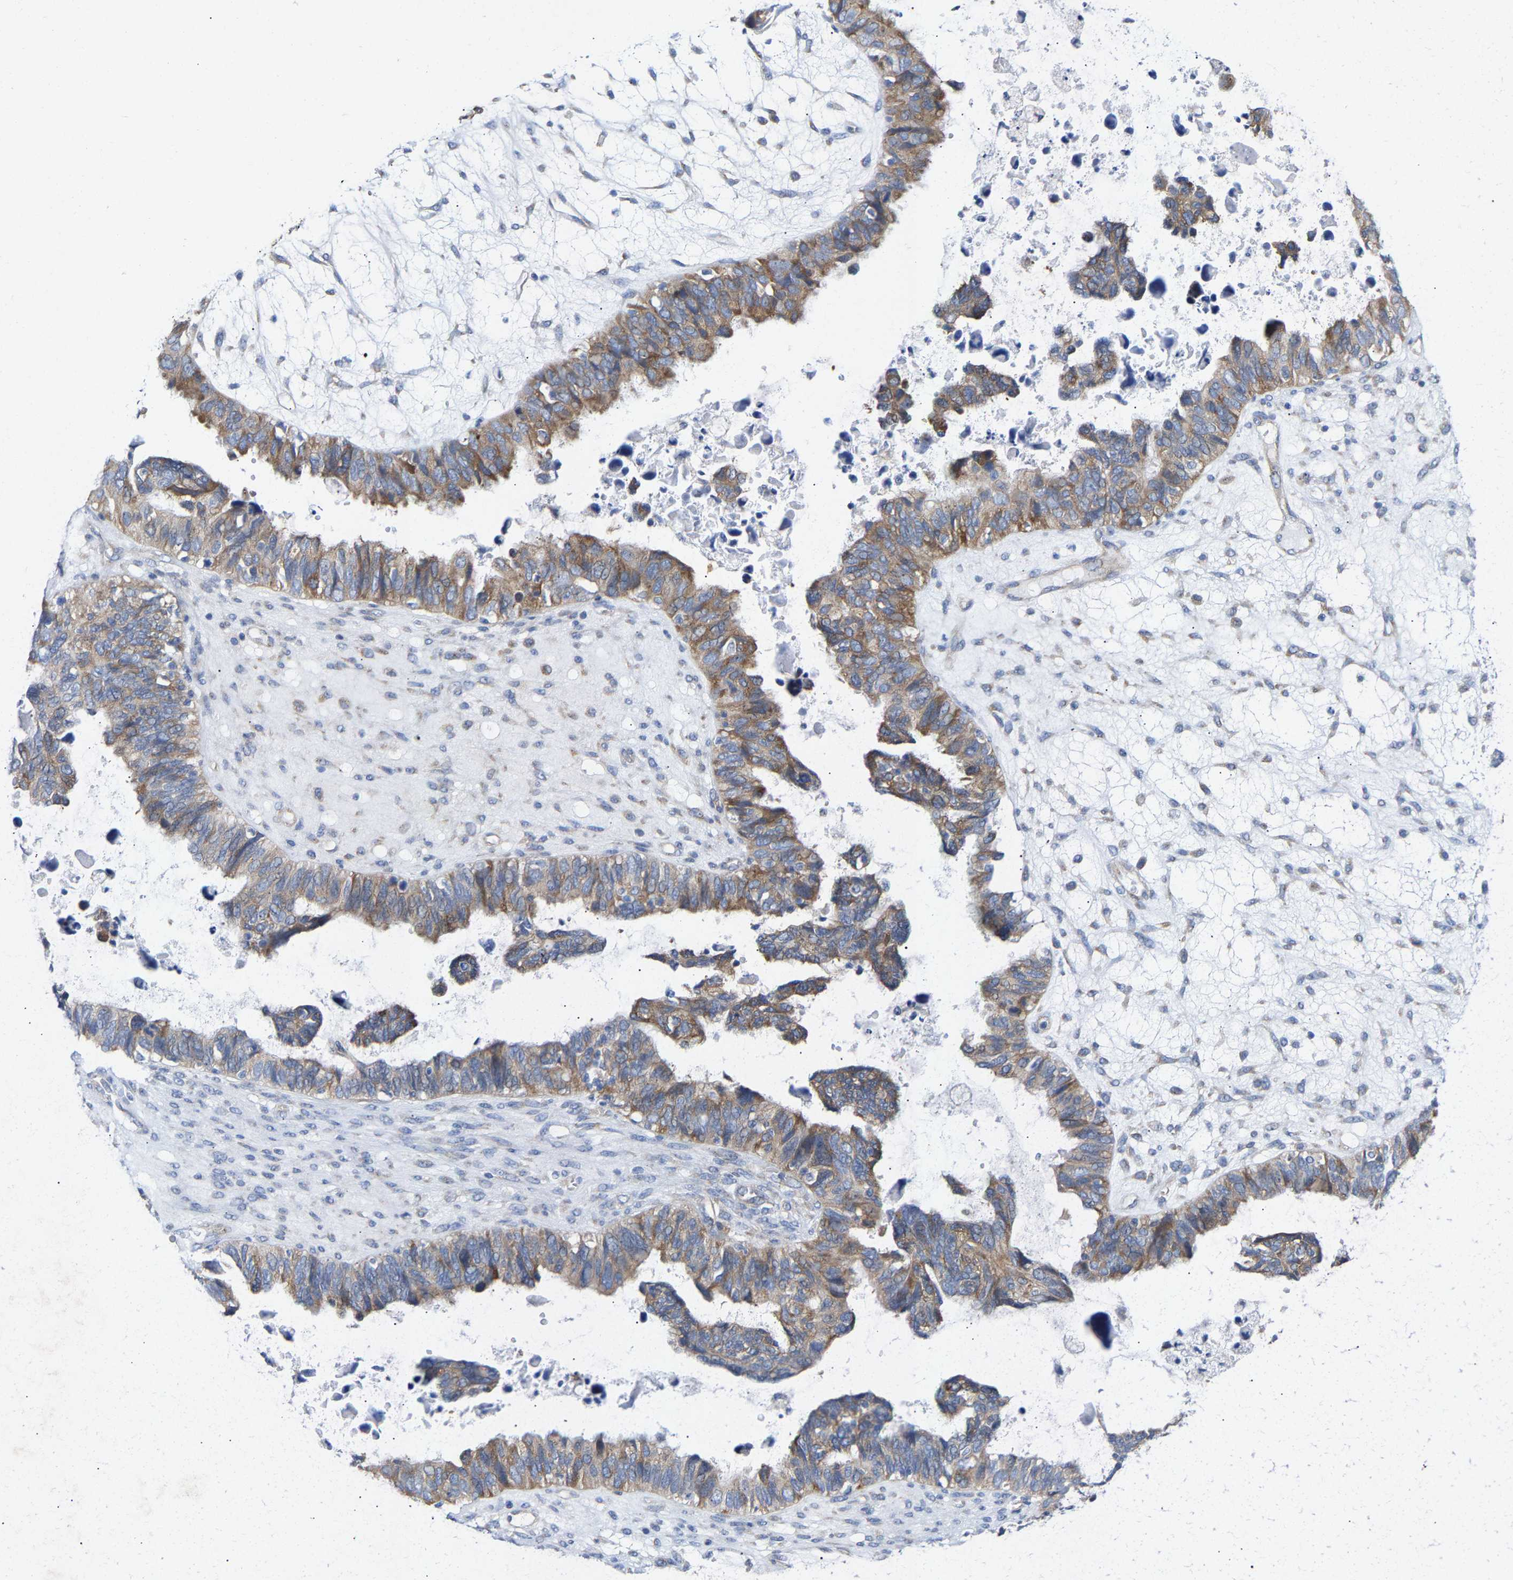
{"staining": {"intensity": "moderate", "quantity": "25%-75%", "location": "cytoplasmic/membranous"}, "tissue": "ovarian cancer", "cell_type": "Tumor cells", "image_type": "cancer", "snomed": [{"axis": "morphology", "description": "Cystadenocarcinoma, serous, NOS"}, {"axis": "topography", "description": "Ovary"}], "caption": "Protein expression by immunohistochemistry (IHC) demonstrates moderate cytoplasmic/membranous positivity in approximately 25%-75% of tumor cells in serous cystadenocarcinoma (ovarian).", "gene": "PPP1R15A", "patient": {"sex": "female", "age": 79}}